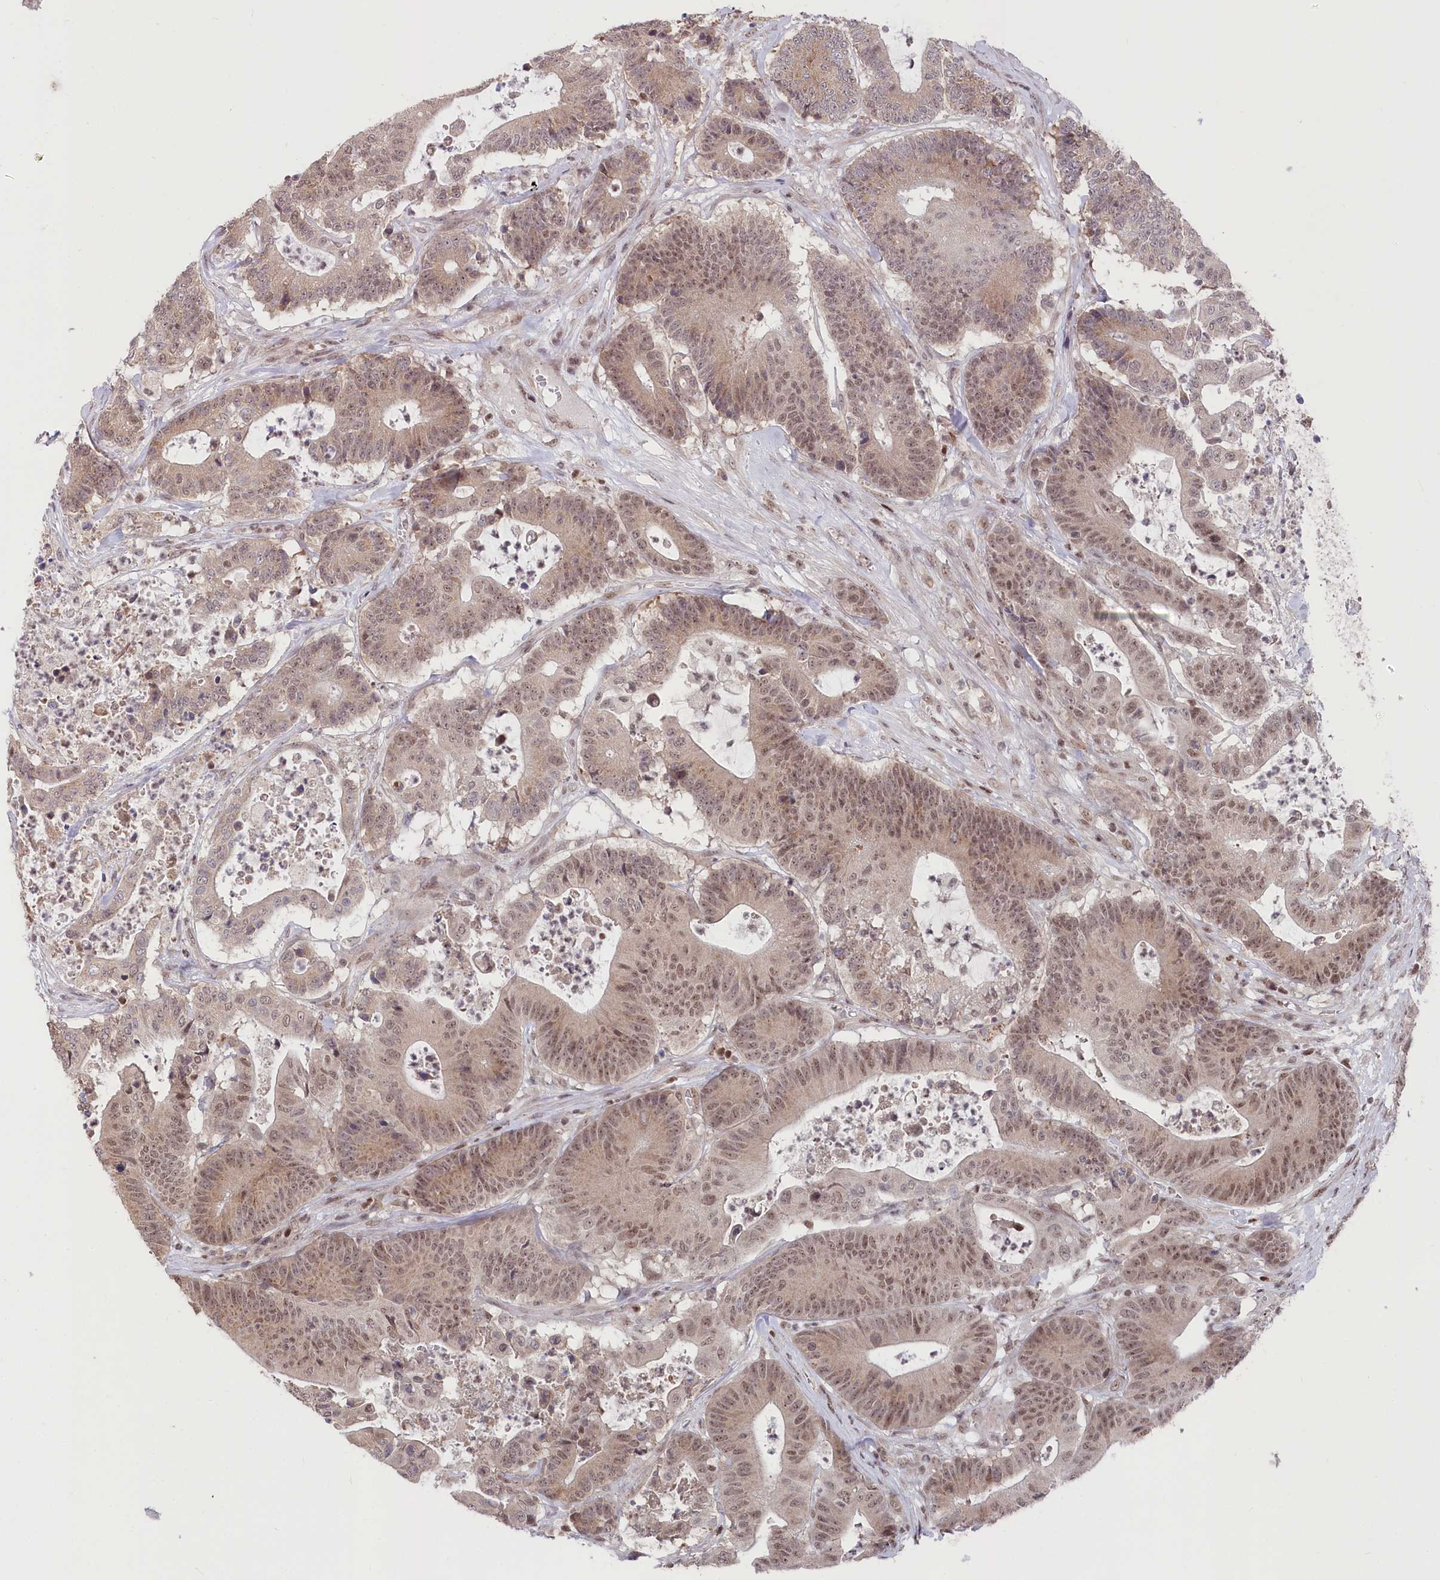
{"staining": {"intensity": "moderate", "quantity": "25%-75%", "location": "nuclear"}, "tissue": "colorectal cancer", "cell_type": "Tumor cells", "image_type": "cancer", "snomed": [{"axis": "morphology", "description": "Adenocarcinoma, NOS"}, {"axis": "topography", "description": "Colon"}], "caption": "The histopathology image exhibits staining of adenocarcinoma (colorectal), revealing moderate nuclear protein expression (brown color) within tumor cells. Using DAB (brown) and hematoxylin (blue) stains, captured at high magnification using brightfield microscopy.", "gene": "CGGBP1", "patient": {"sex": "female", "age": 84}}